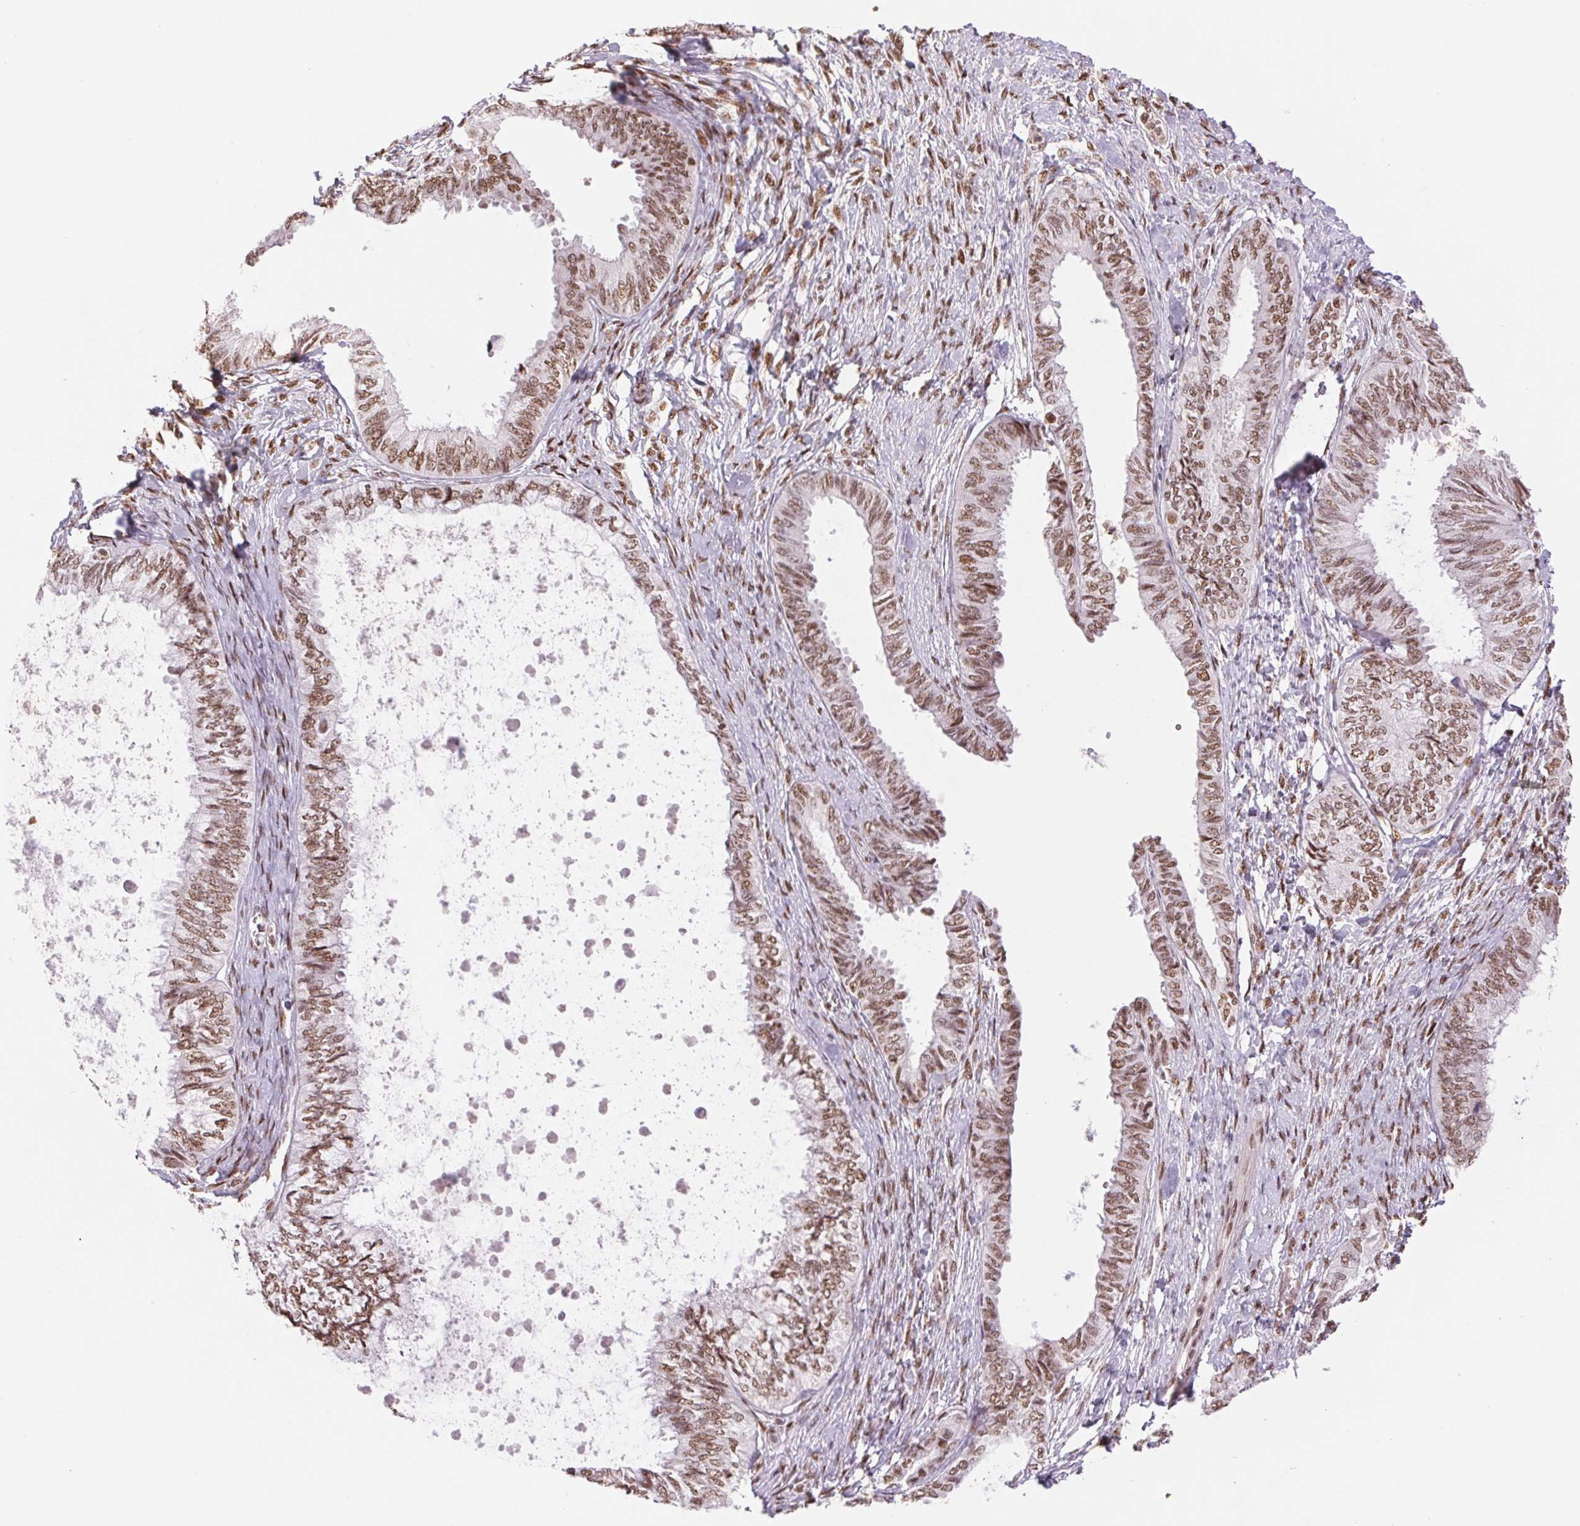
{"staining": {"intensity": "moderate", "quantity": ">75%", "location": "nuclear"}, "tissue": "ovarian cancer", "cell_type": "Tumor cells", "image_type": "cancer", "snomed": [{"axis": "morphology", "description": "Carcinoma, endometroid"}, {"axis": "topography", "description": "Ovary"}], "caption": "Tumor cells display medium levels of moderate nuclear staining in about >75% of cells in endometroid carcinoma (ovarian). (DAB (3,3'-diaminobenzidine) IHC, brown staining for protein, blue staining for nuclei).", "gene": "SREK1", "patient": {"sex": "female", "age": 70}}